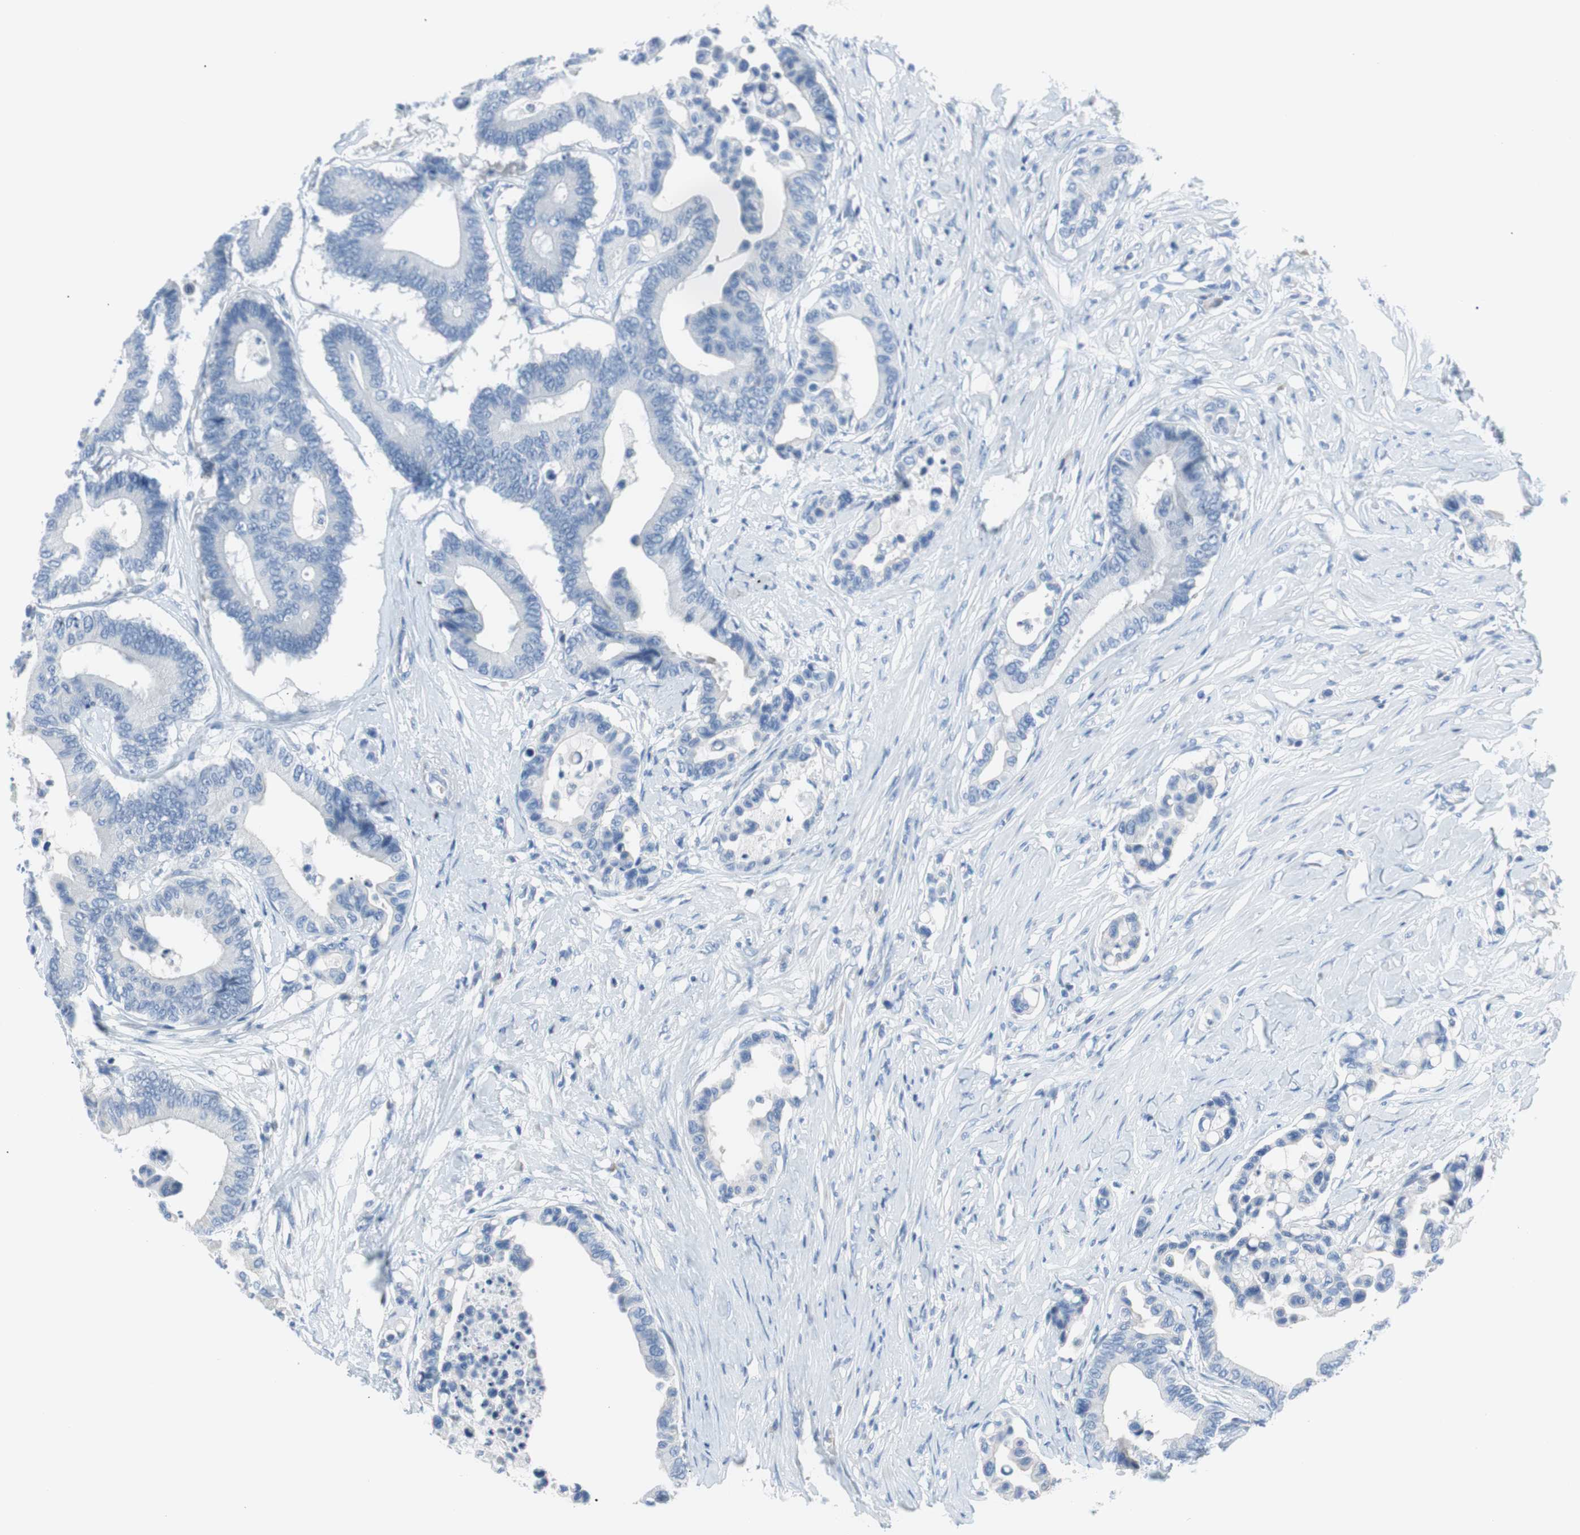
{"staining": {"intensity": "negative", "quantity": "none", "location": "none"}, "tissue": "colorectal cancer", "cell_type": "Tumor cells", "image_type": "cancer", "snomed": [{"axis": "morphology", "description": "Normal tissue, NOS"}, {"axis": "morphology", "description": "Adenocarcinoma, NOS"}, {"axis": "topography", "description": "Colon"}], "caption": "Tumor cells are negative for brown protein staining in adenocarcinoma (colorectal).", "gene": "MYH1", "patient": {"sex": "male", "age": 82}}